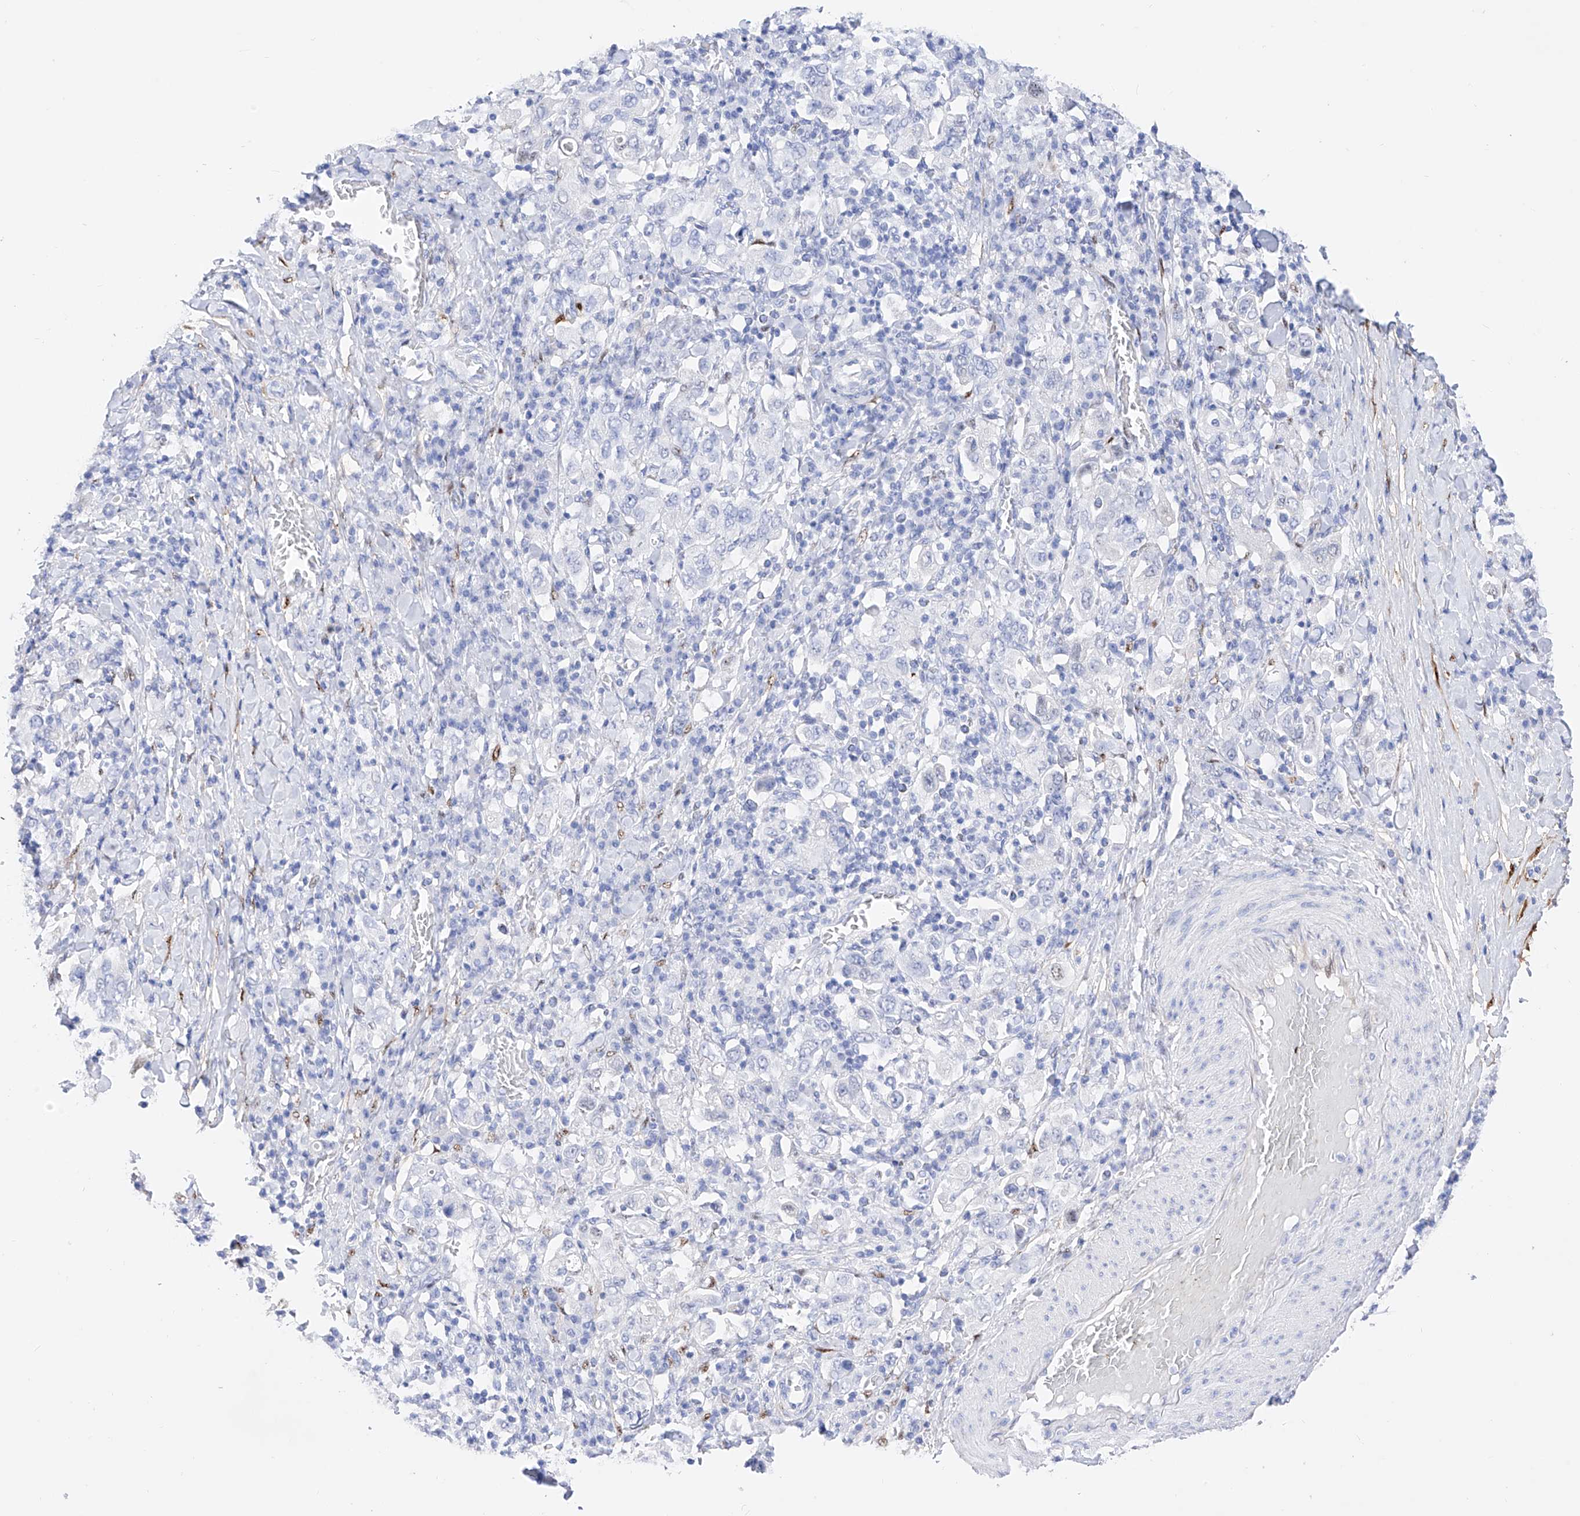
{"staining": {"intensity": "negative", "quantity": "none", "location": "none"}, "tissue": "stomach cancer", "cell_type": "Tumor cells", "image_type": "cancer", "snomed": [{"axis": "morphology", "description": "Adenocarcinoma, NOS"}, {"axis": "topography", "description": "Stomach, upper"}], "caption": "DAB (3,3'-diaminobenzidine) immunohistochemical staining of human adenocarcinoma (stomach) reveals no significant expression in tumor cells. (Brightfield microscopy of DAB (3,3'-diaminobenzidine) IHC at high magnification).", "gene": "TRPC7", "patient": {"sex": "male", "age": 62}}